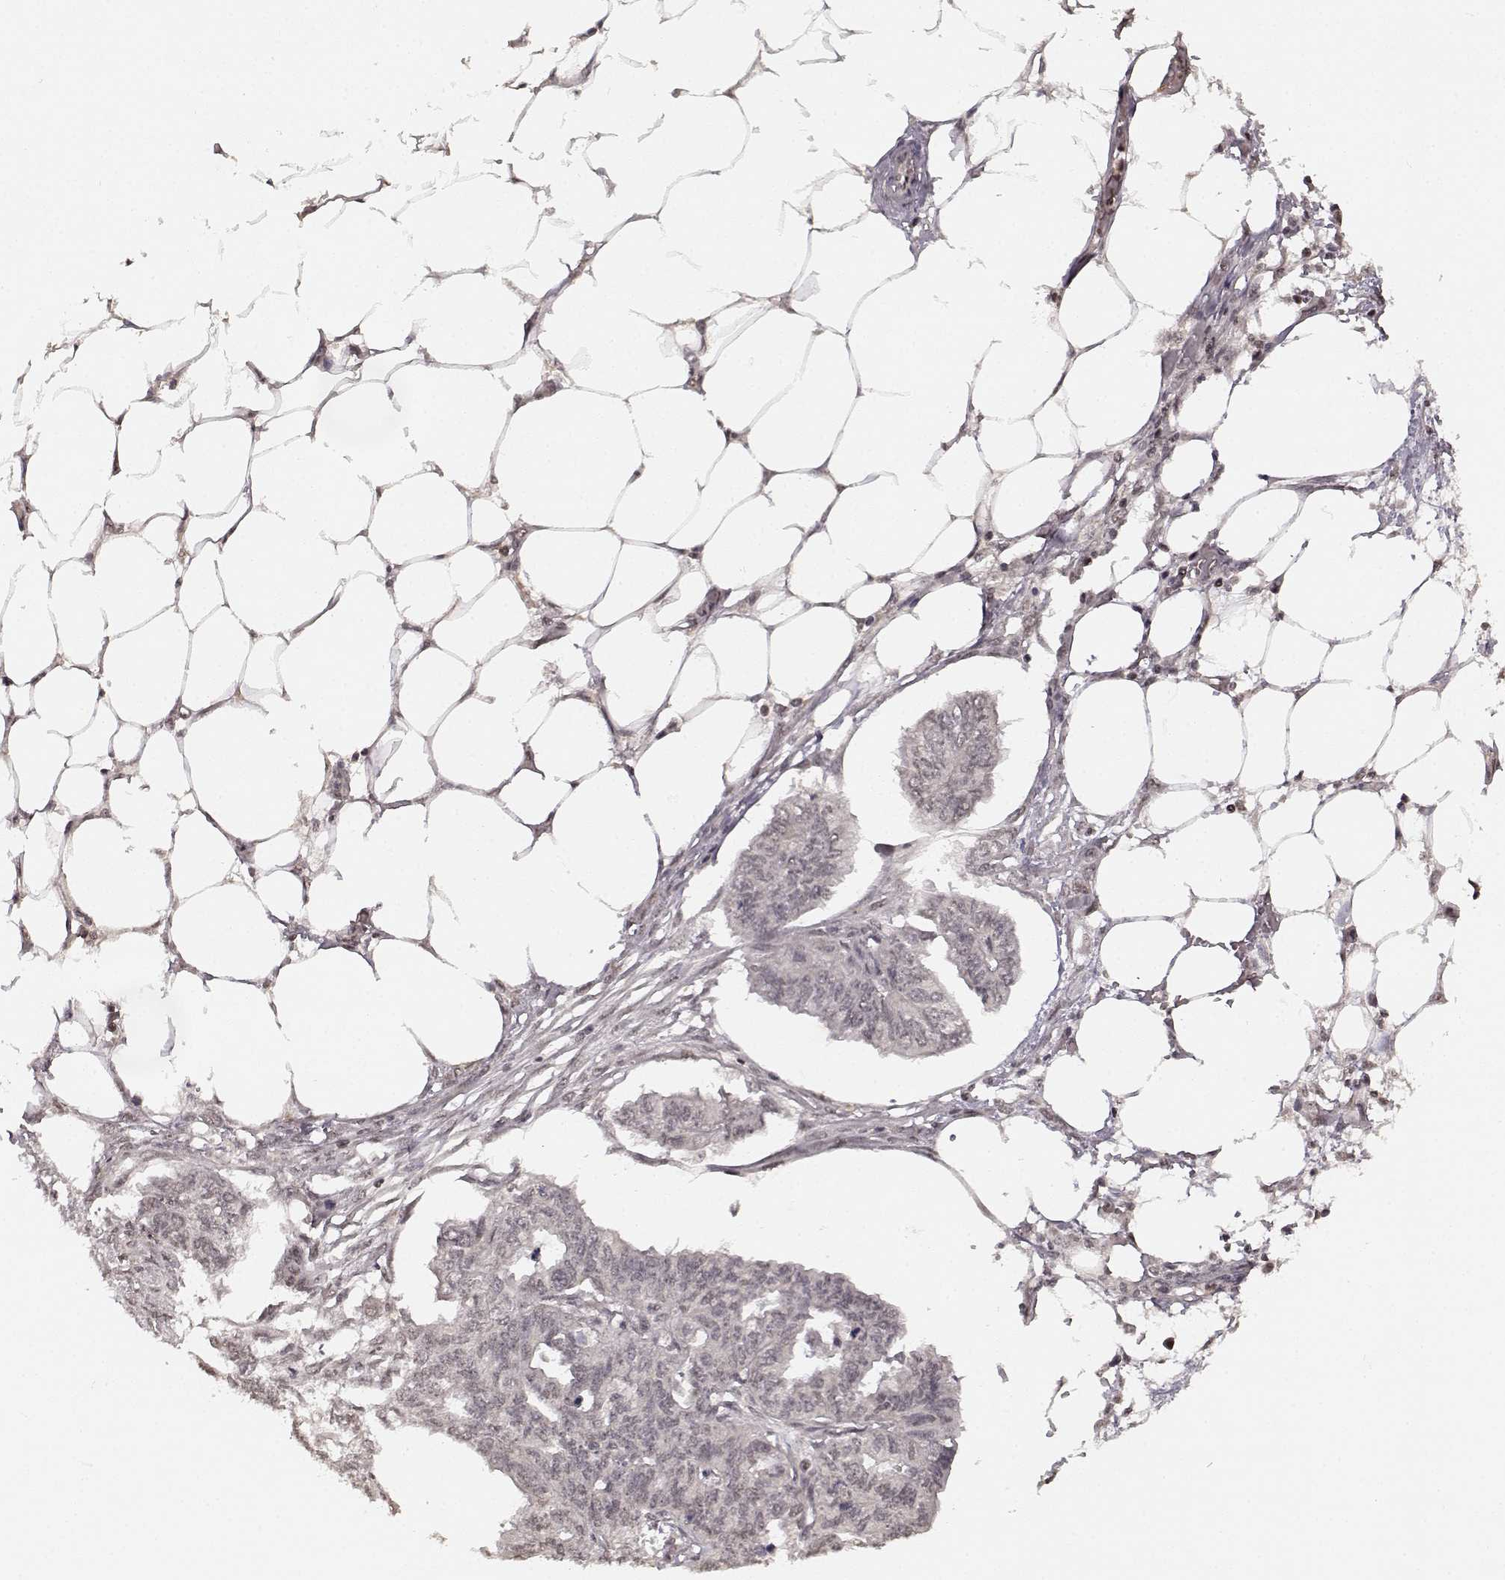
{"staining": {"intensity": "negative", "quantity": "none", "location": "none"}, "tissue": "endometrial cancer", "cell_type": "Tumor cells", "image_type": "cancer", "snomed": [{"axis": "morphology", "description": "Adenocarcinoma, NOS"}, {"axis": "morphology", "description": "Adenocarcinoma, metastatic, NOS"}, {"axis": "topography", "description": "Adipose tissue"}, {"axis": "topography", "description": "Endometrium"}], "caption": "Endometrial cancer (adenocarcinoma) was stained to show a protein in brown. There is no significant expression in tumor cells. (Stains: DAB (3,3'-diaminobenzidine) IHC with hematoxylin counter stain, Microscopy: brightfield microscopy at high magnification).", "gene": "NTRK2", "patient": {"sex": "female", "age": 67}}